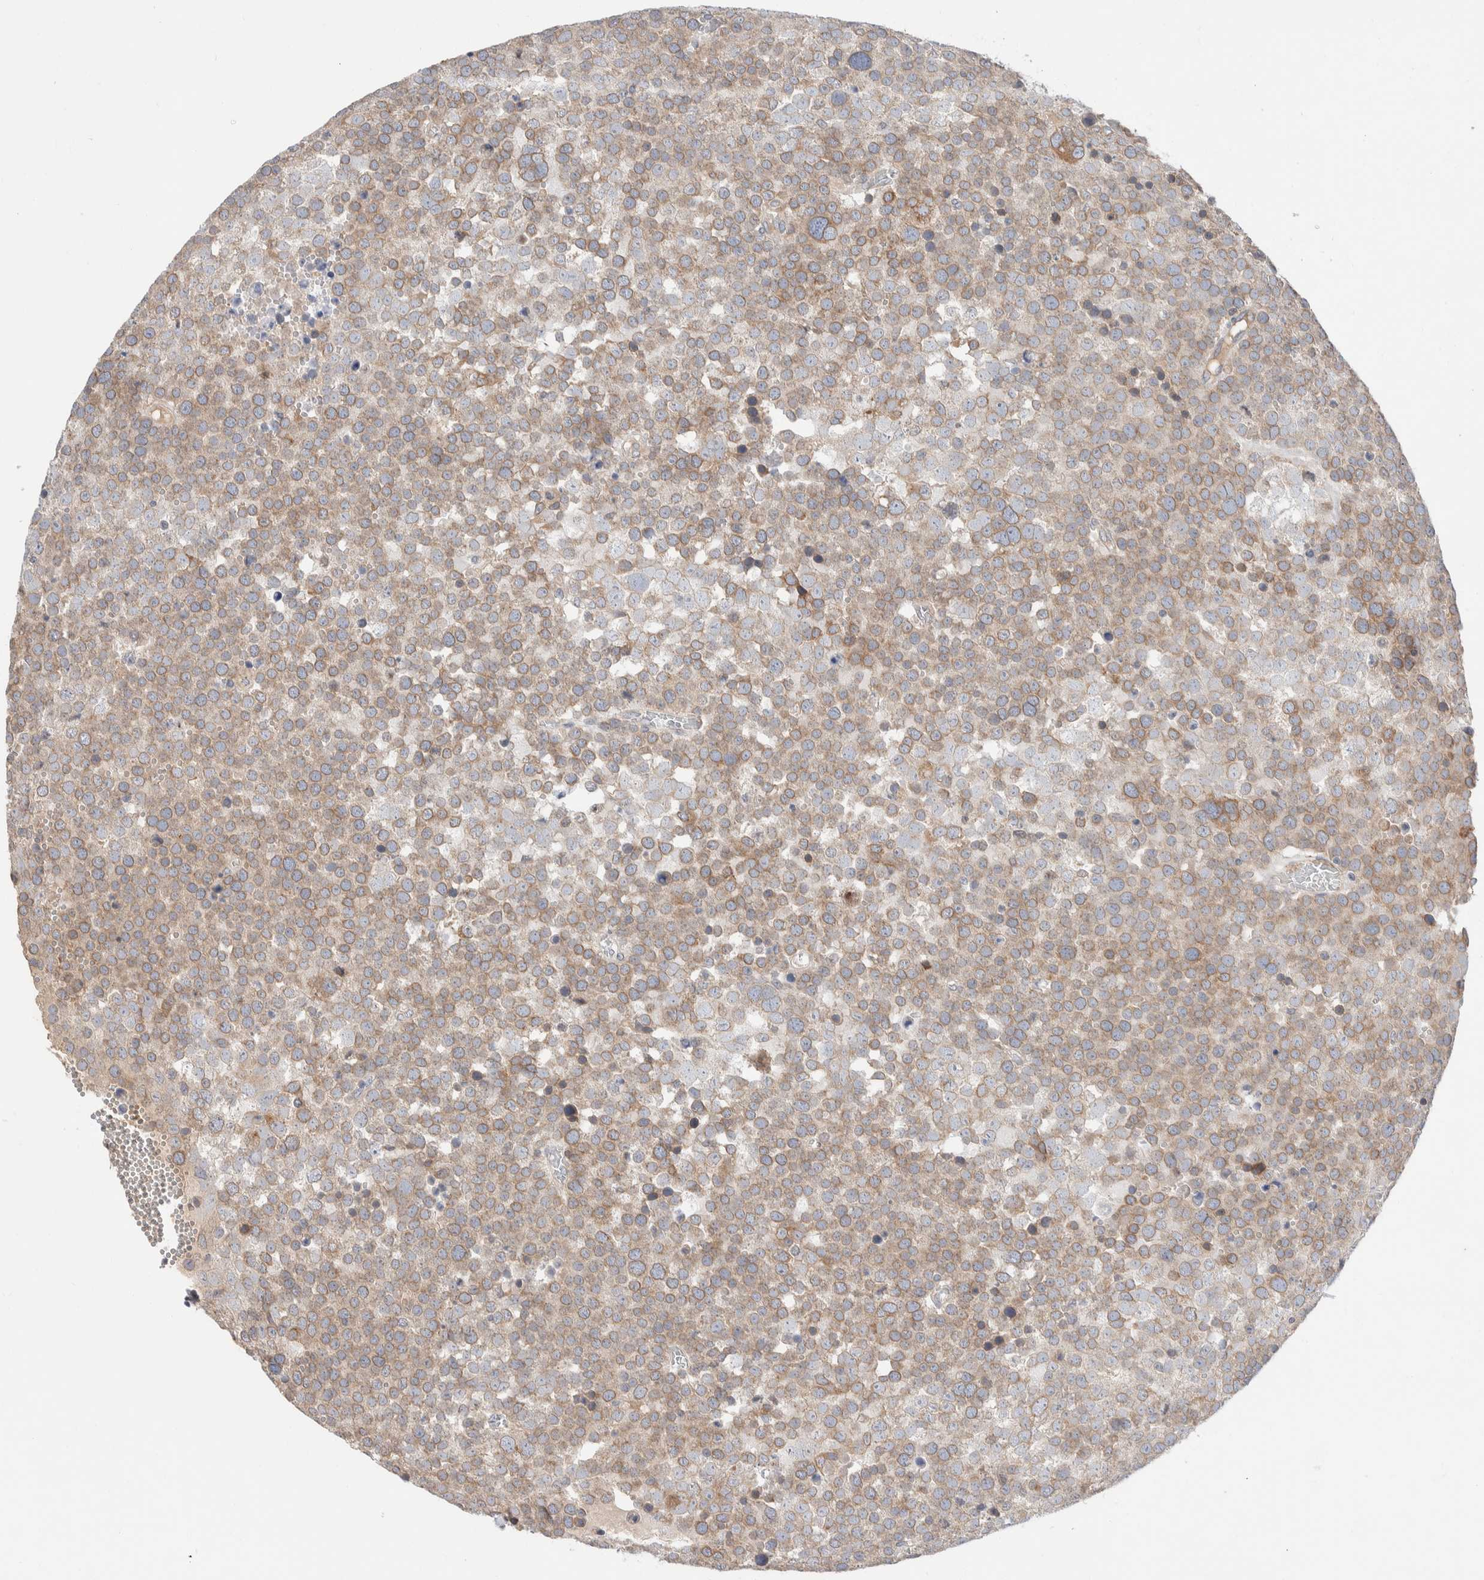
{"staining": {"intensity": "moderate", "quantity": ">75%", "location": "cytoplasmic/membranous"}, "tissue": "testis cancer", "cell_type": "Tumor cells", "image_type": "cancer", "snomed": [{"axis": "morphology", "description": "Seminoma, NOS"}, {"axis": "topography", "description": "Testis"}], "caption": "Protein staining of seminoma (testis) tissue shows moderate cytoplasmic/membranous positivity in about >75% of tumor cells.", "gene": "RUSF1", "patient": {"sex": "male", "age": 71}}